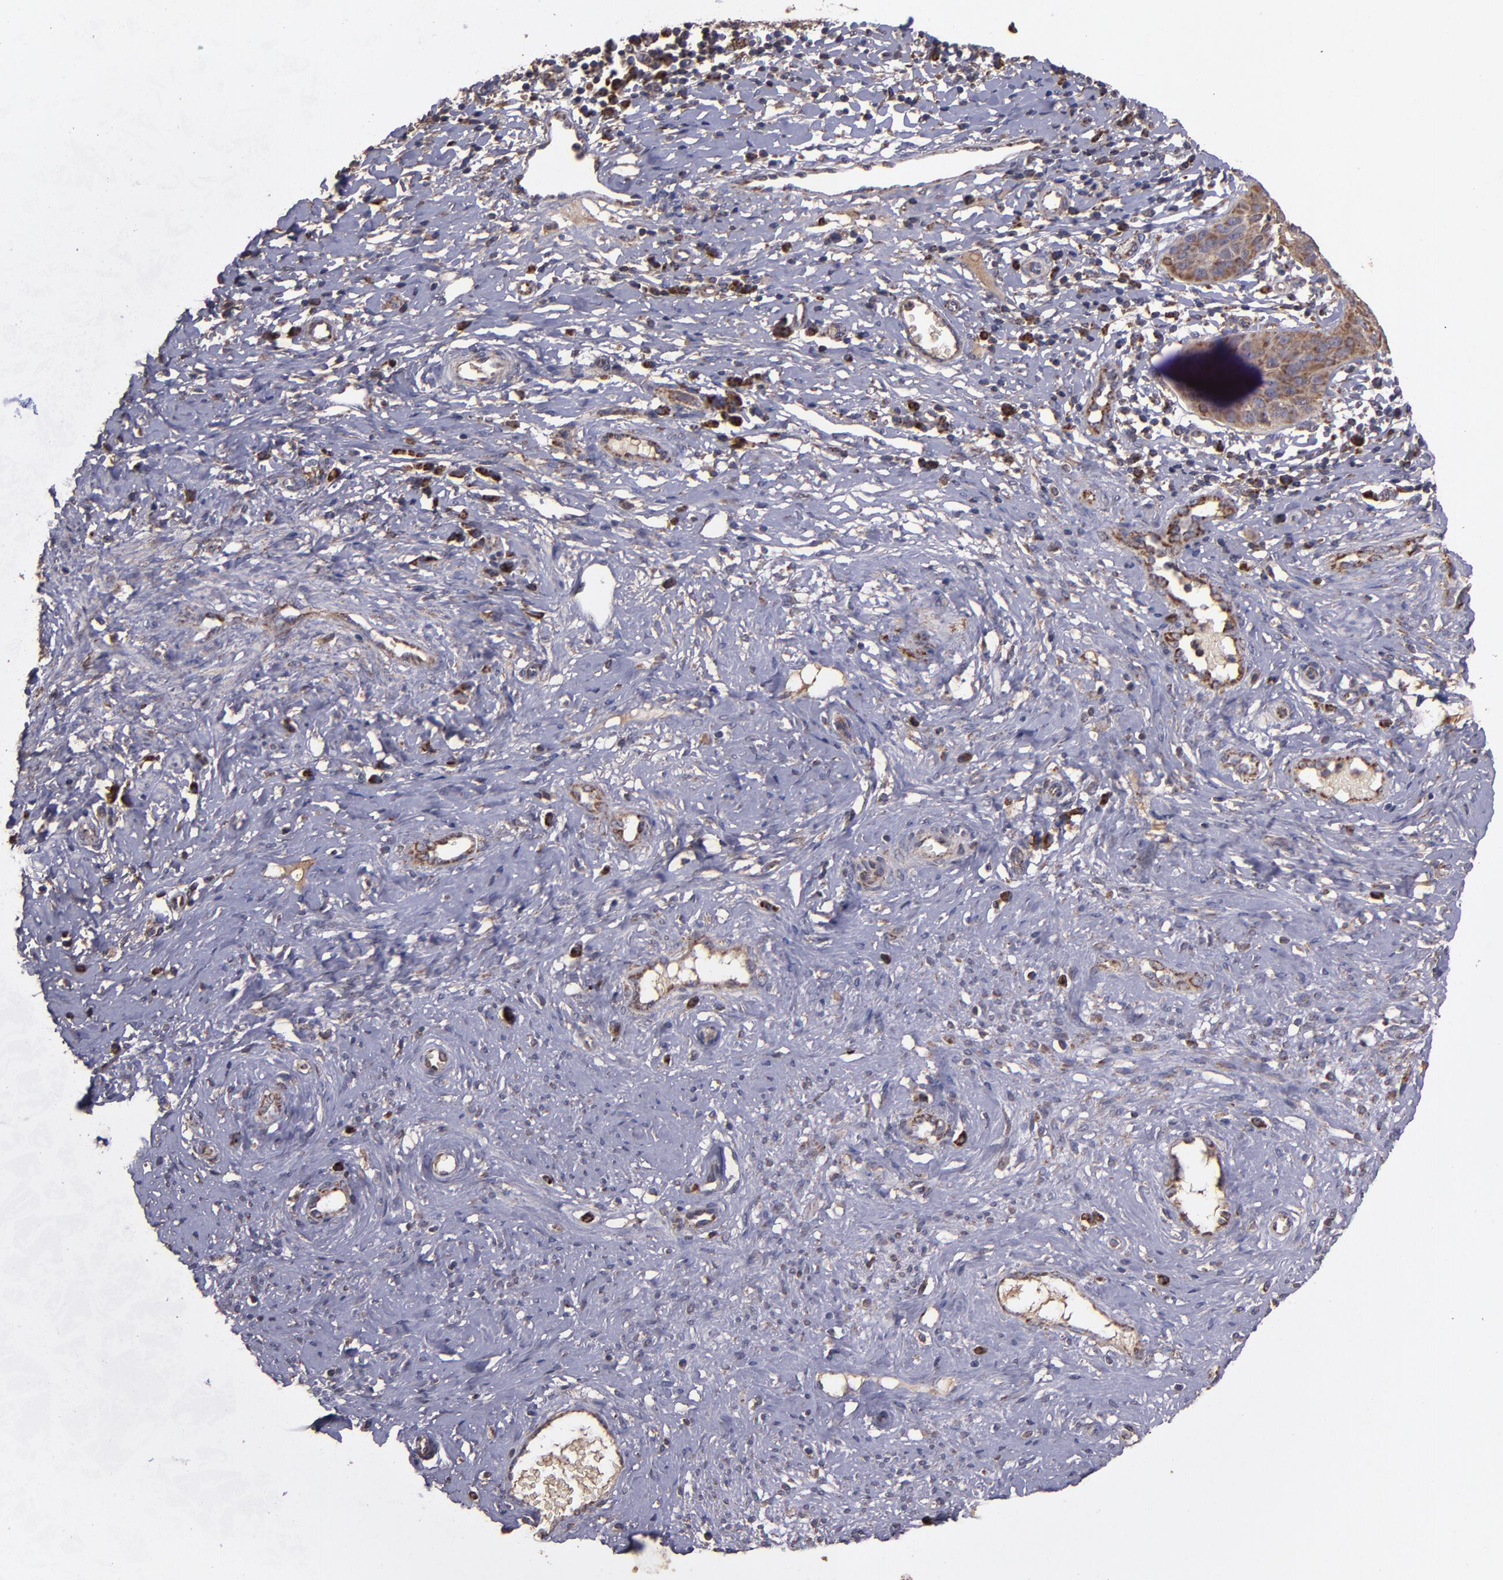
{"staining": {"intensity": "moderate", "quantity": ">75%", "location": "cytoplasmic/membranous"}, "tissue": "cervical cancer", "cell_type": "Tumor cells", "image_type": "cancer", "snomed": [{"axis": "morphology", "description": "Normal tissue, NOS"}, {"axis": "morphology", "description": "Squamous cell carcinoma, NOS"}, {"axis": "topography", "description": "Cervix"}], "caption": "Tumor cells display moderate cytoplasmic/membranous expression in about >75% of cells in squamous cell carcinoma (cervical).", "gene": "TIMM9", "patient": {"sex": "female", "age": 39}}